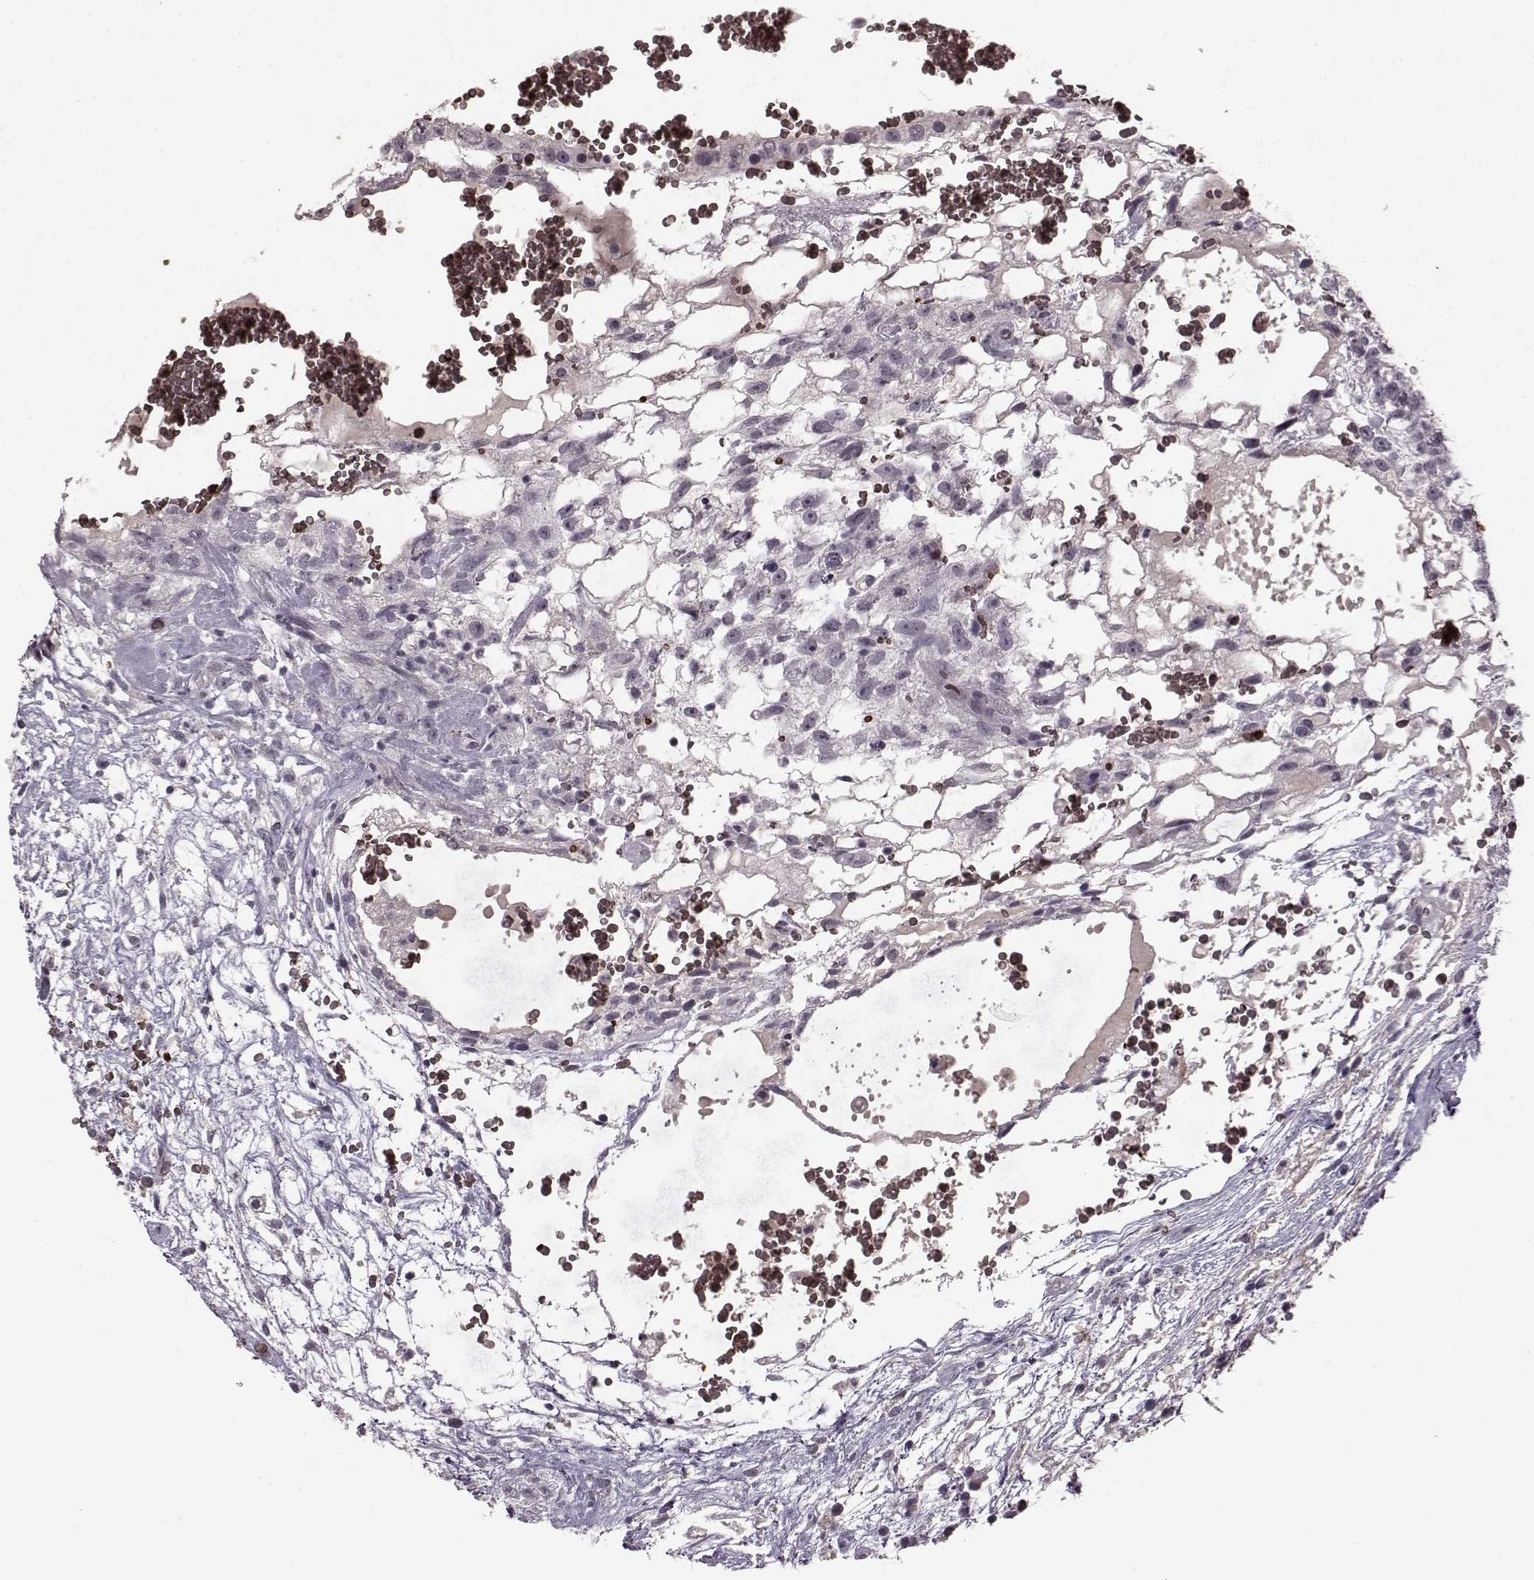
{"staining": {"intensity": "negative", "quantity": "none", "location": "none"}, "tissue": "testis cancer", "cell_type": "Tumor cells", "image_type": "cancer", "snomed": [{"axis": "morphology", "description": "Normal tissue, NOS"}, {"axis": "morphology", "description": "Carcinoma, Embryonal, NOS"}, {"axis": "topography", "description": "Testis"}], "caption": "There is no significant positivity in tumor cells of embryonal carcinoma (testis).", "gene": "PROP1", "patient": {"sex": "male", "age": 32}}